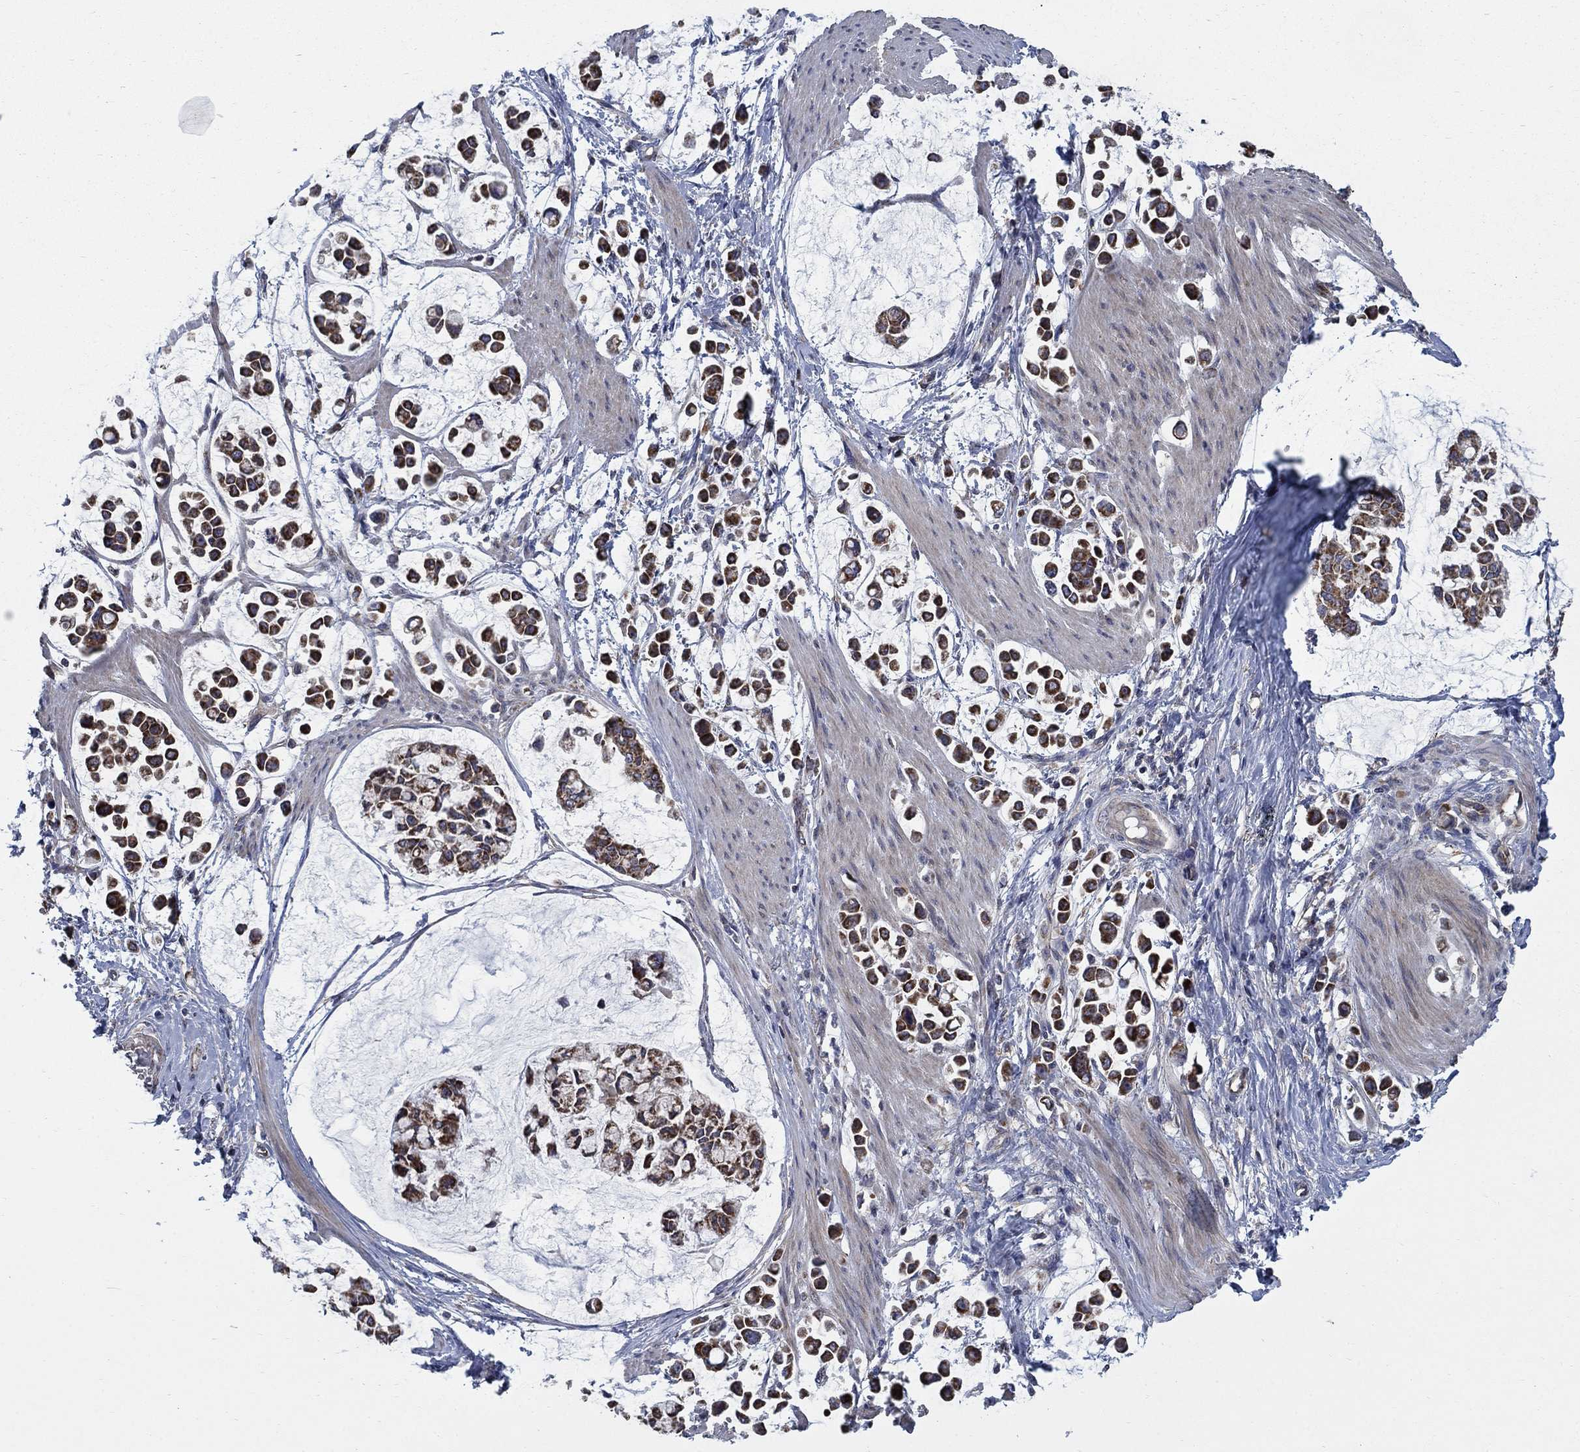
{"staining": {"intensity": "strong", "quantity": ">75%", "location": "cytoplasmic/membranous"}, "tissue": "stomach cancer", "cell_type": "Tumor cells", "image_type": "cancer", "snomed": [{"axis": "morphology", "description": "Adenocarcinoma, NOS"}, {"axis": "topography", "description": "Stomach"}], "caption": "A high amount of strong cytoplasmic/membranous positivity is identified in about >75% of tumor cells in stomach cancer tissue. The protein of interest is shown in brown color, while the nuclei are stained blue.", "gene": "NME7", "patient": {"sex": "male", "age": 82}}